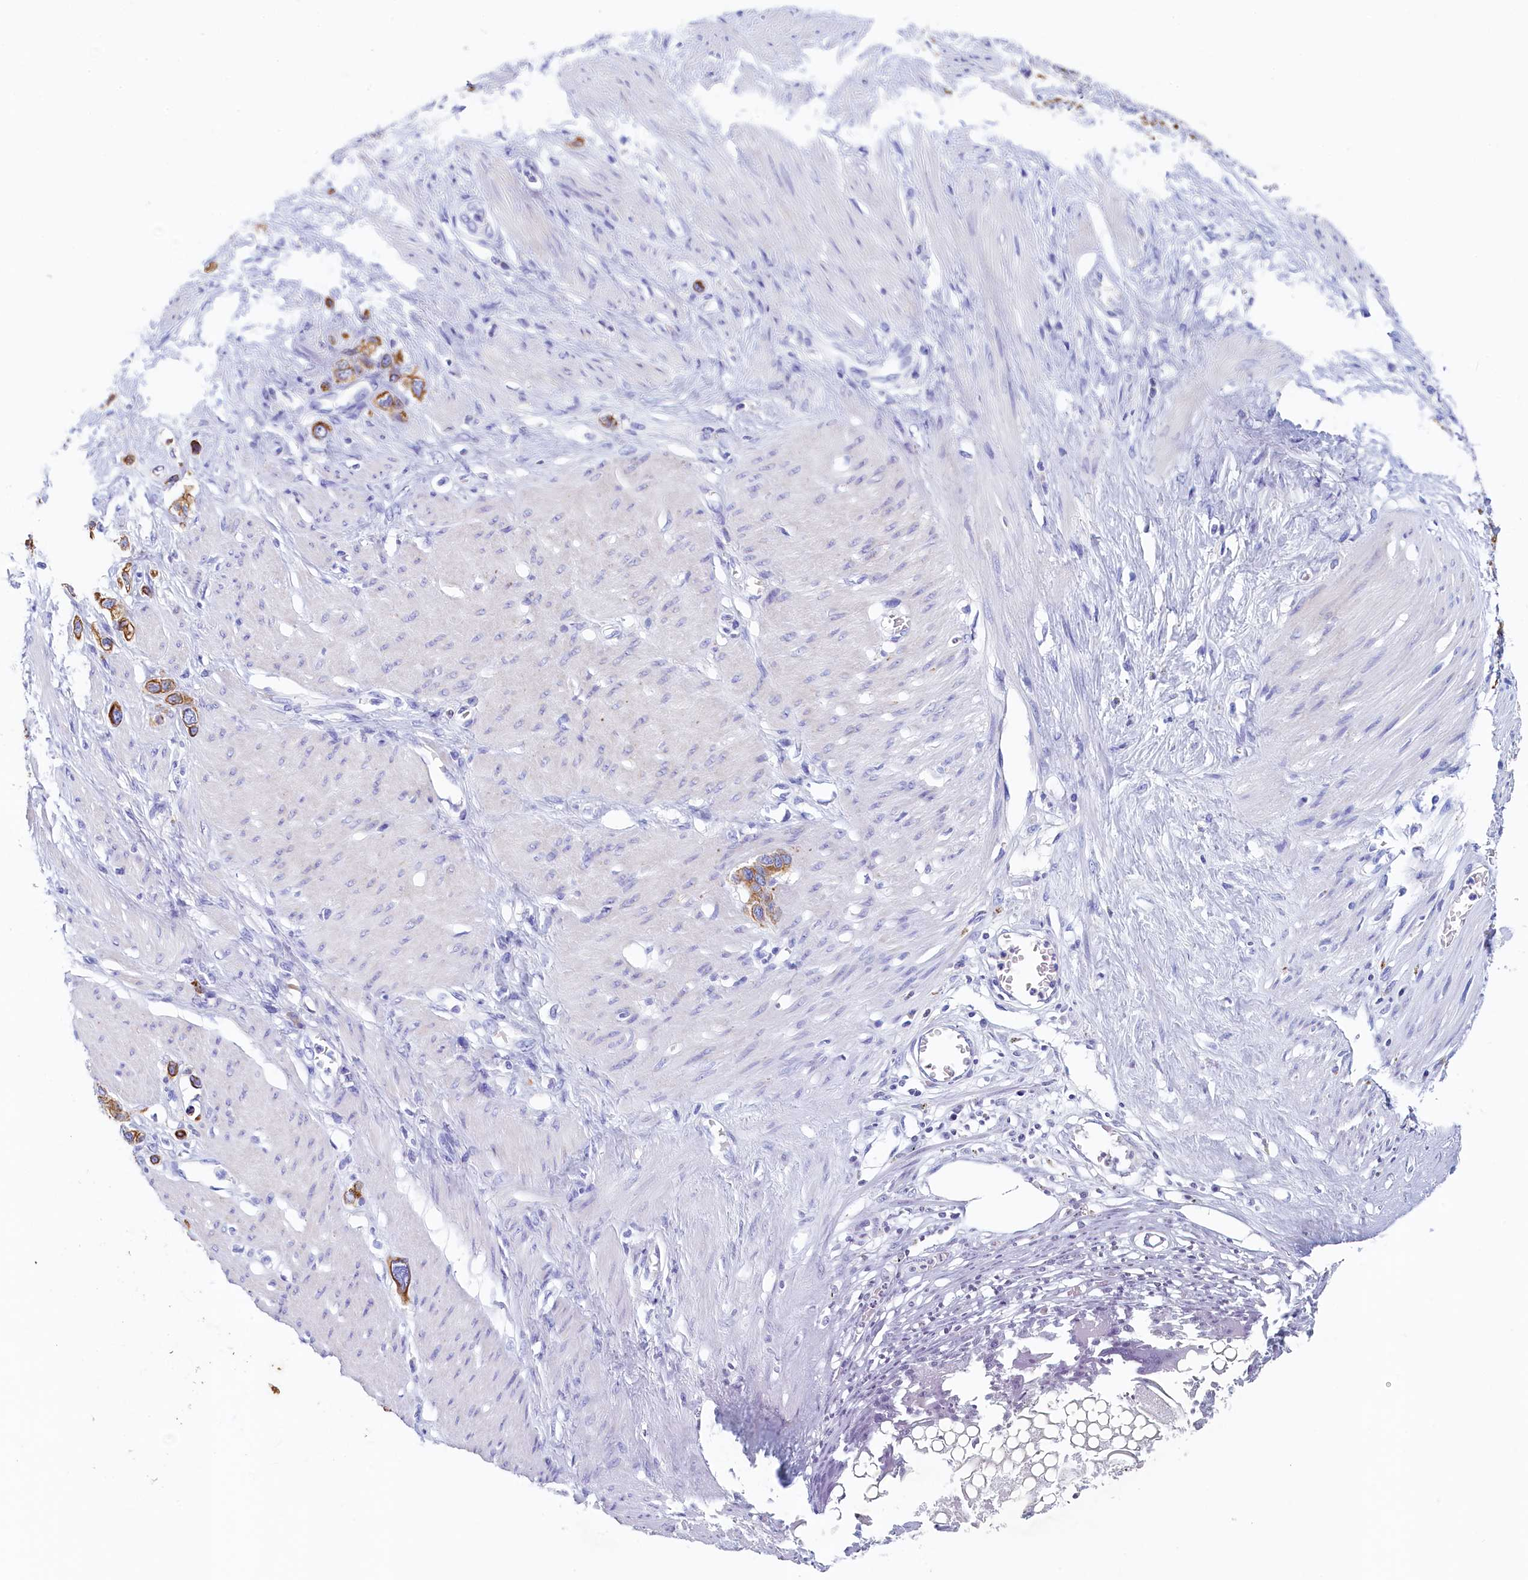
{"staining": {"intensity": "moderate", "quantity": ">75%", "location": "cytoplasmic/membranous"}, "tissue": "stomach cancer", "cell_type": "Tumor cells", "image_type": "cancer", "snomed": [{"axis": "morphology", "description": "Adenocarcinoma, NOS"}, {"axis": "morphology", "description": "Adenocarcinoma, High grade"}, {"axis": "topography", "description": "Stomach, upper"}, {"axis": "topography", "description": "Stomach, lower"}], "caption": "Immunohistochemistry (IHC) photomicrograph of neoplastic tissue: human stomach adenocarcinoma stained using IHC exhibits medium levels of moderate protein expression localized specifically in the cytoplasmic/membranous of tumor cells, appearing as a cytoplasmic/membranous brown color.", "gene": "GUCA1C", "patient": {"sex": "female", "age": 65}}